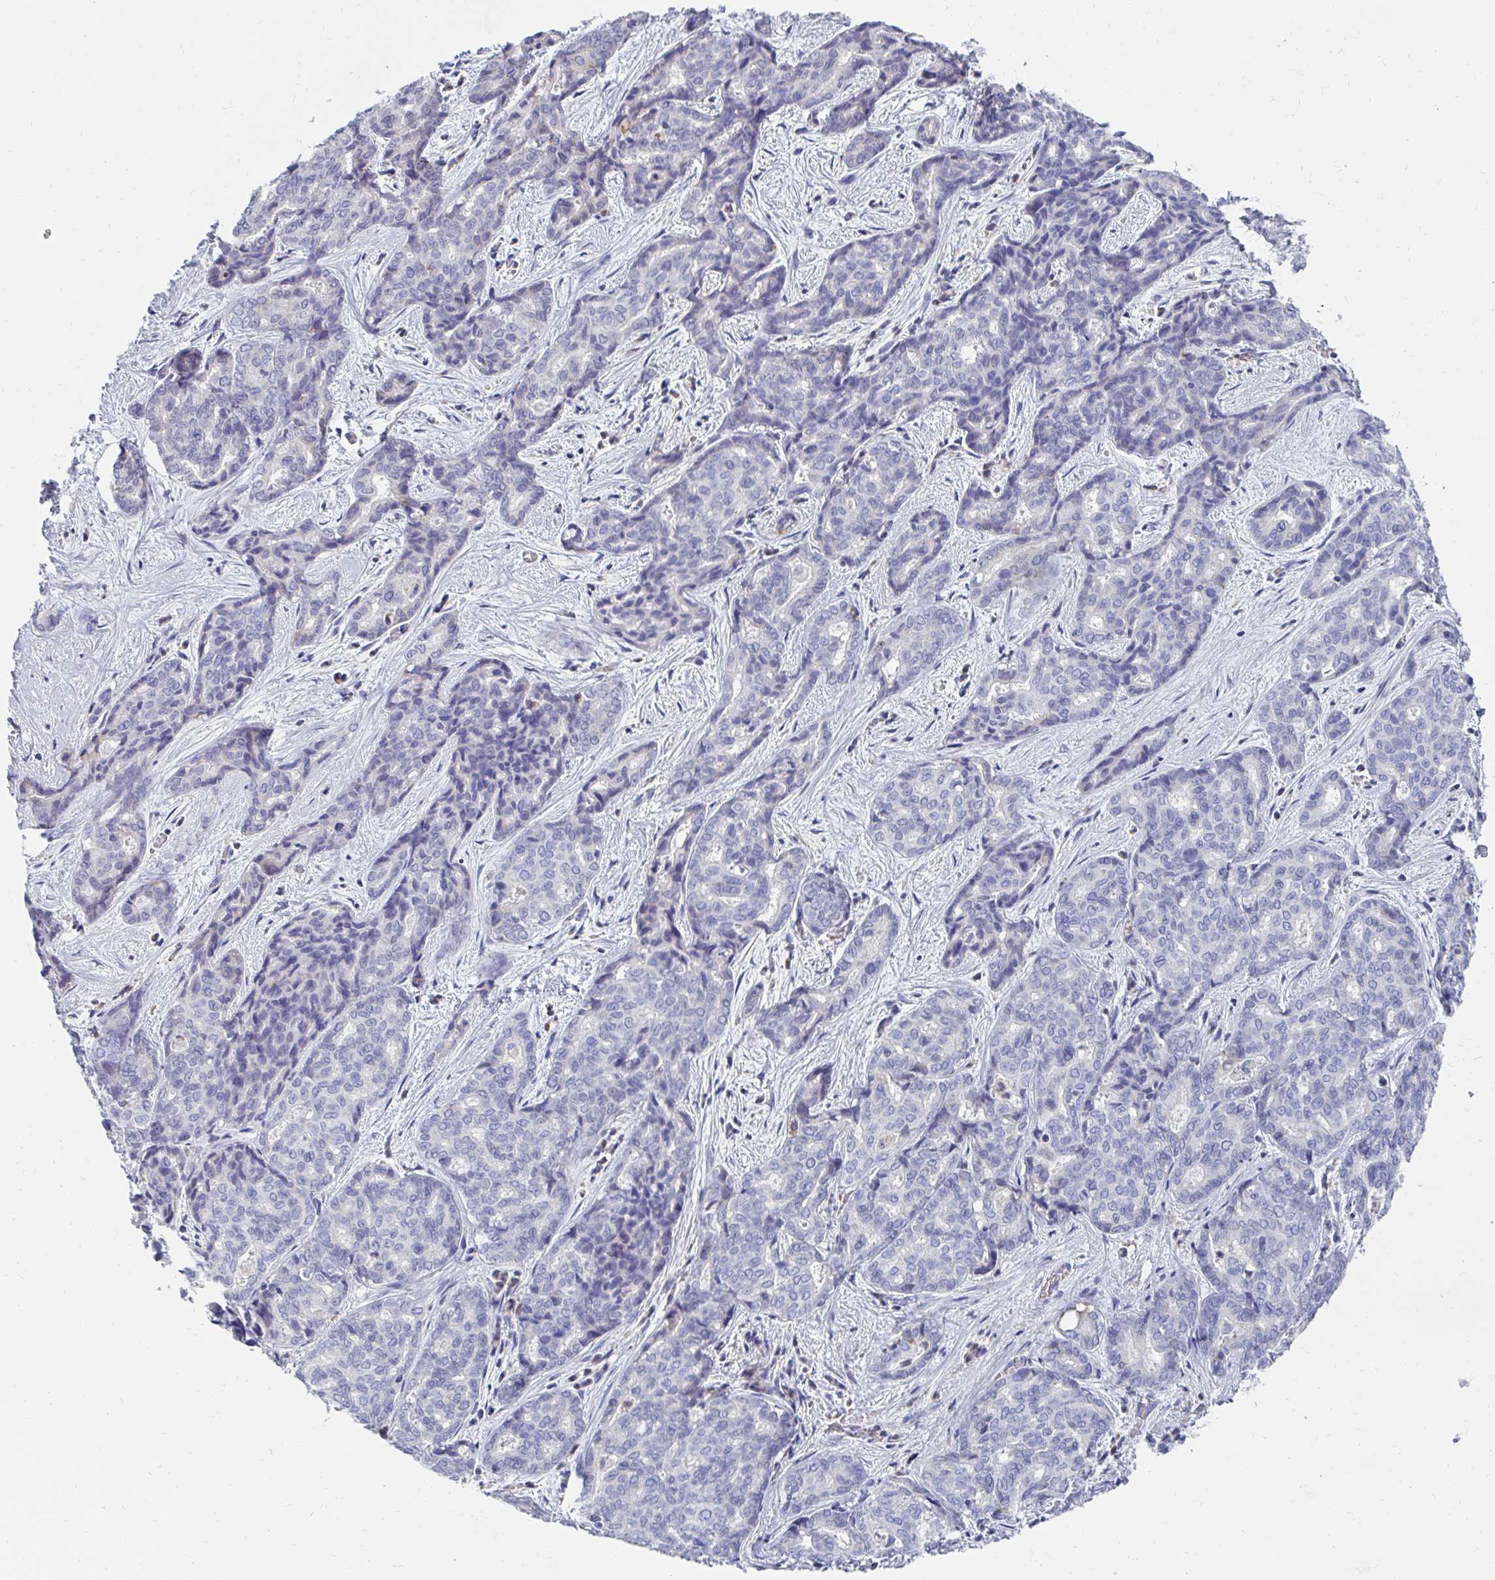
{"staining": {"intensity": "negative", "quantity": "none", "location": "none"}, "tissue": "liver cancer", "cell_type": "Tumor cells", "image_type": "cancer", "snomed": [{"axis": "morphology", "description": "Cholangiocarcinoma"}, {"axis": "topography", "description": "Liver"}], "caption": "High magnification brightfield microscopy of liver cholangiocarcinoma stained with DAB (brown) and counterstained with hematoxylin (blue): tumor cells show no significant staining. (DAB immunohistochemistry (IHC) with hematoxylin counter stain).", "gene": "MGAM2", "patient": {"sex": "female", "age": 64}}